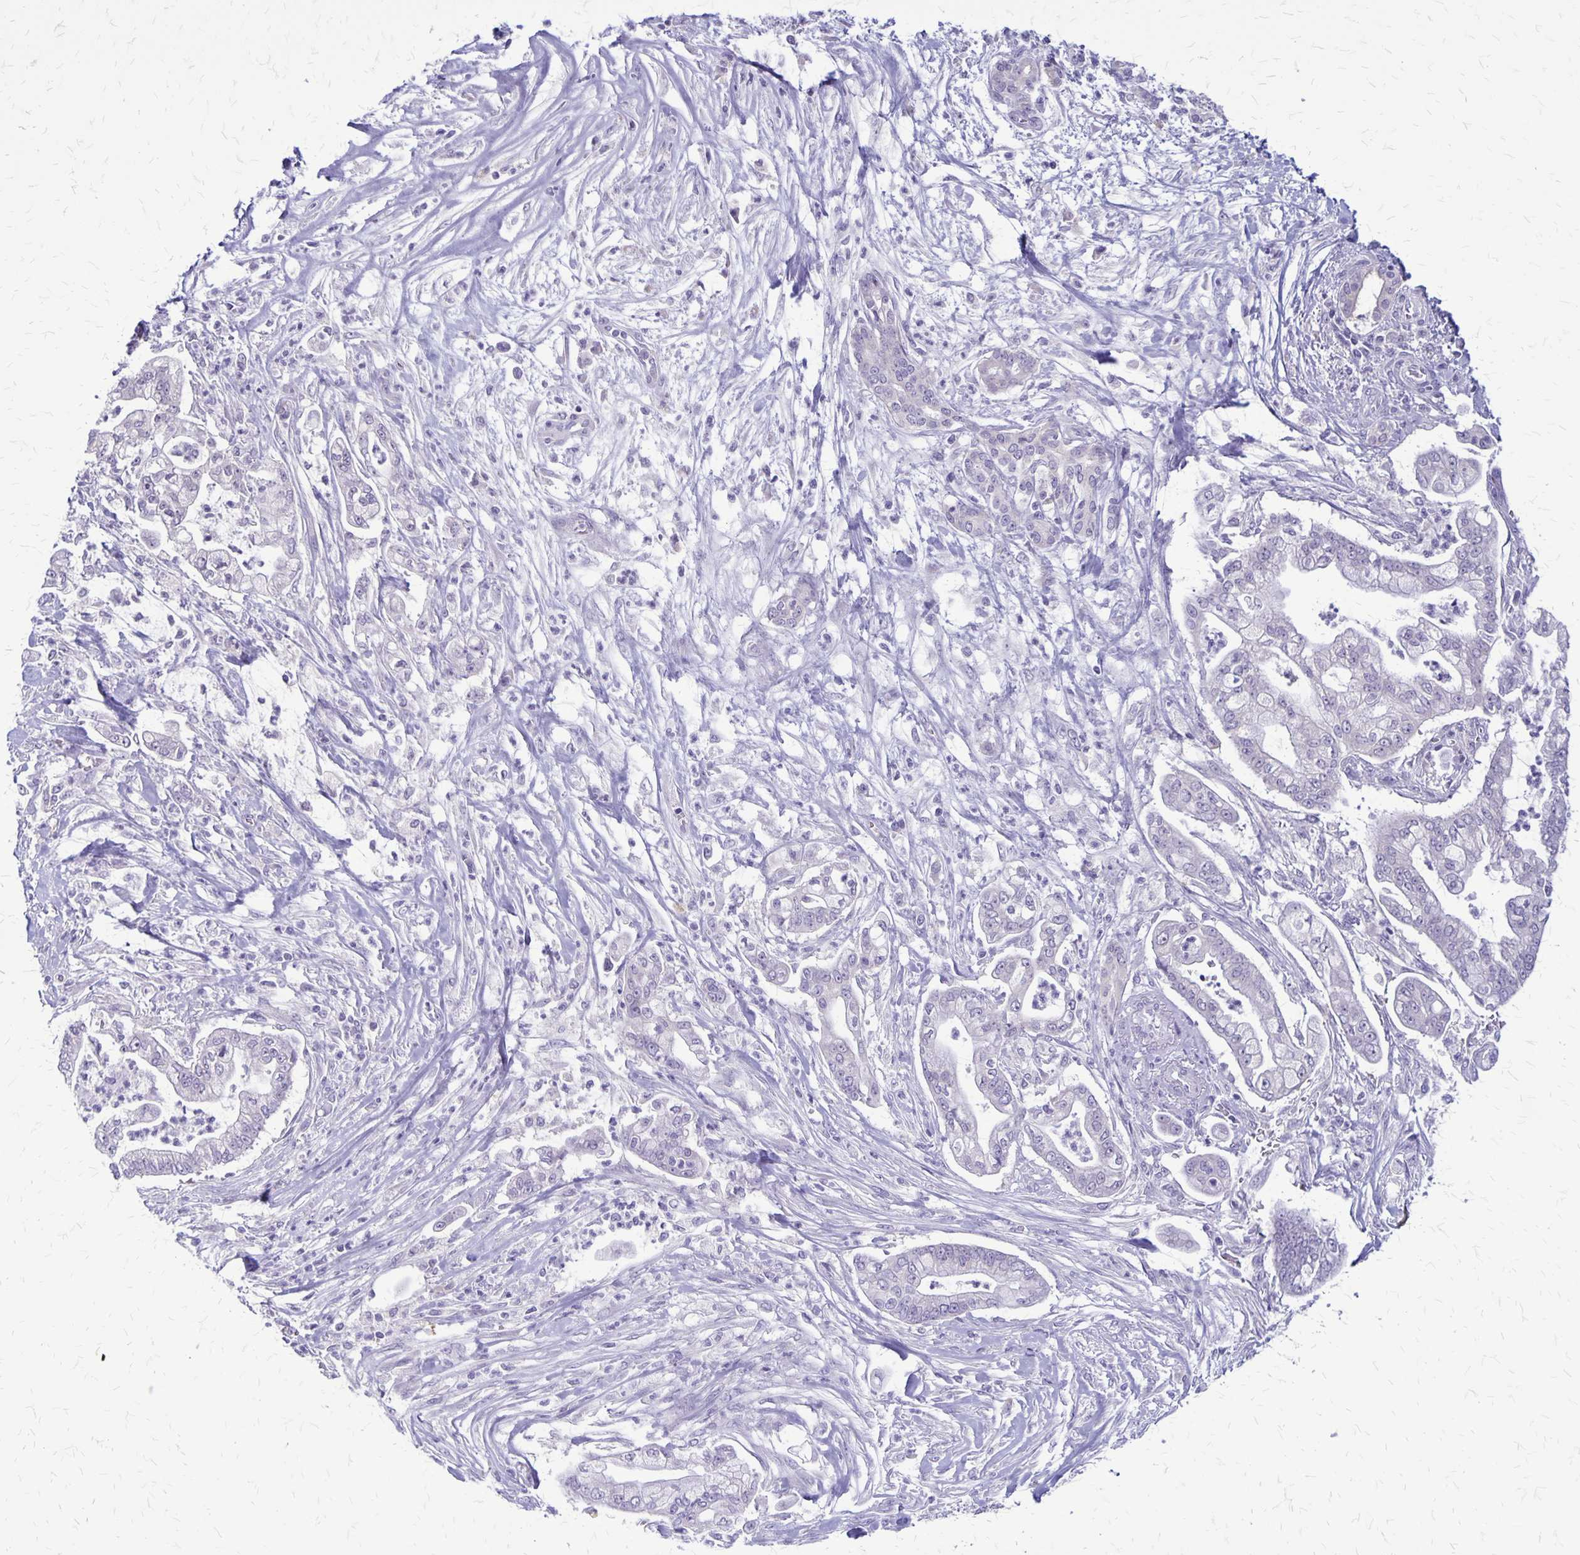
{"staining": {"intensity": "negative", "quantity": "none", "location": "none"}, "tissue": "pancreatic cancer", "cell_type": "Tumor cells", "image_type": "cancer", "snomed": [{"axis": "morphology", "description": "Adenocarcinoma, NOS"}, {"axis": "topography", "description": "Pancreas"}], "caption": "Tumor cells are negative for brown protein staining in pancreatic cancer (adenocarcinoma).", "gene": "PLXNB3", "patient": {"sex": "female", "age": 69}}